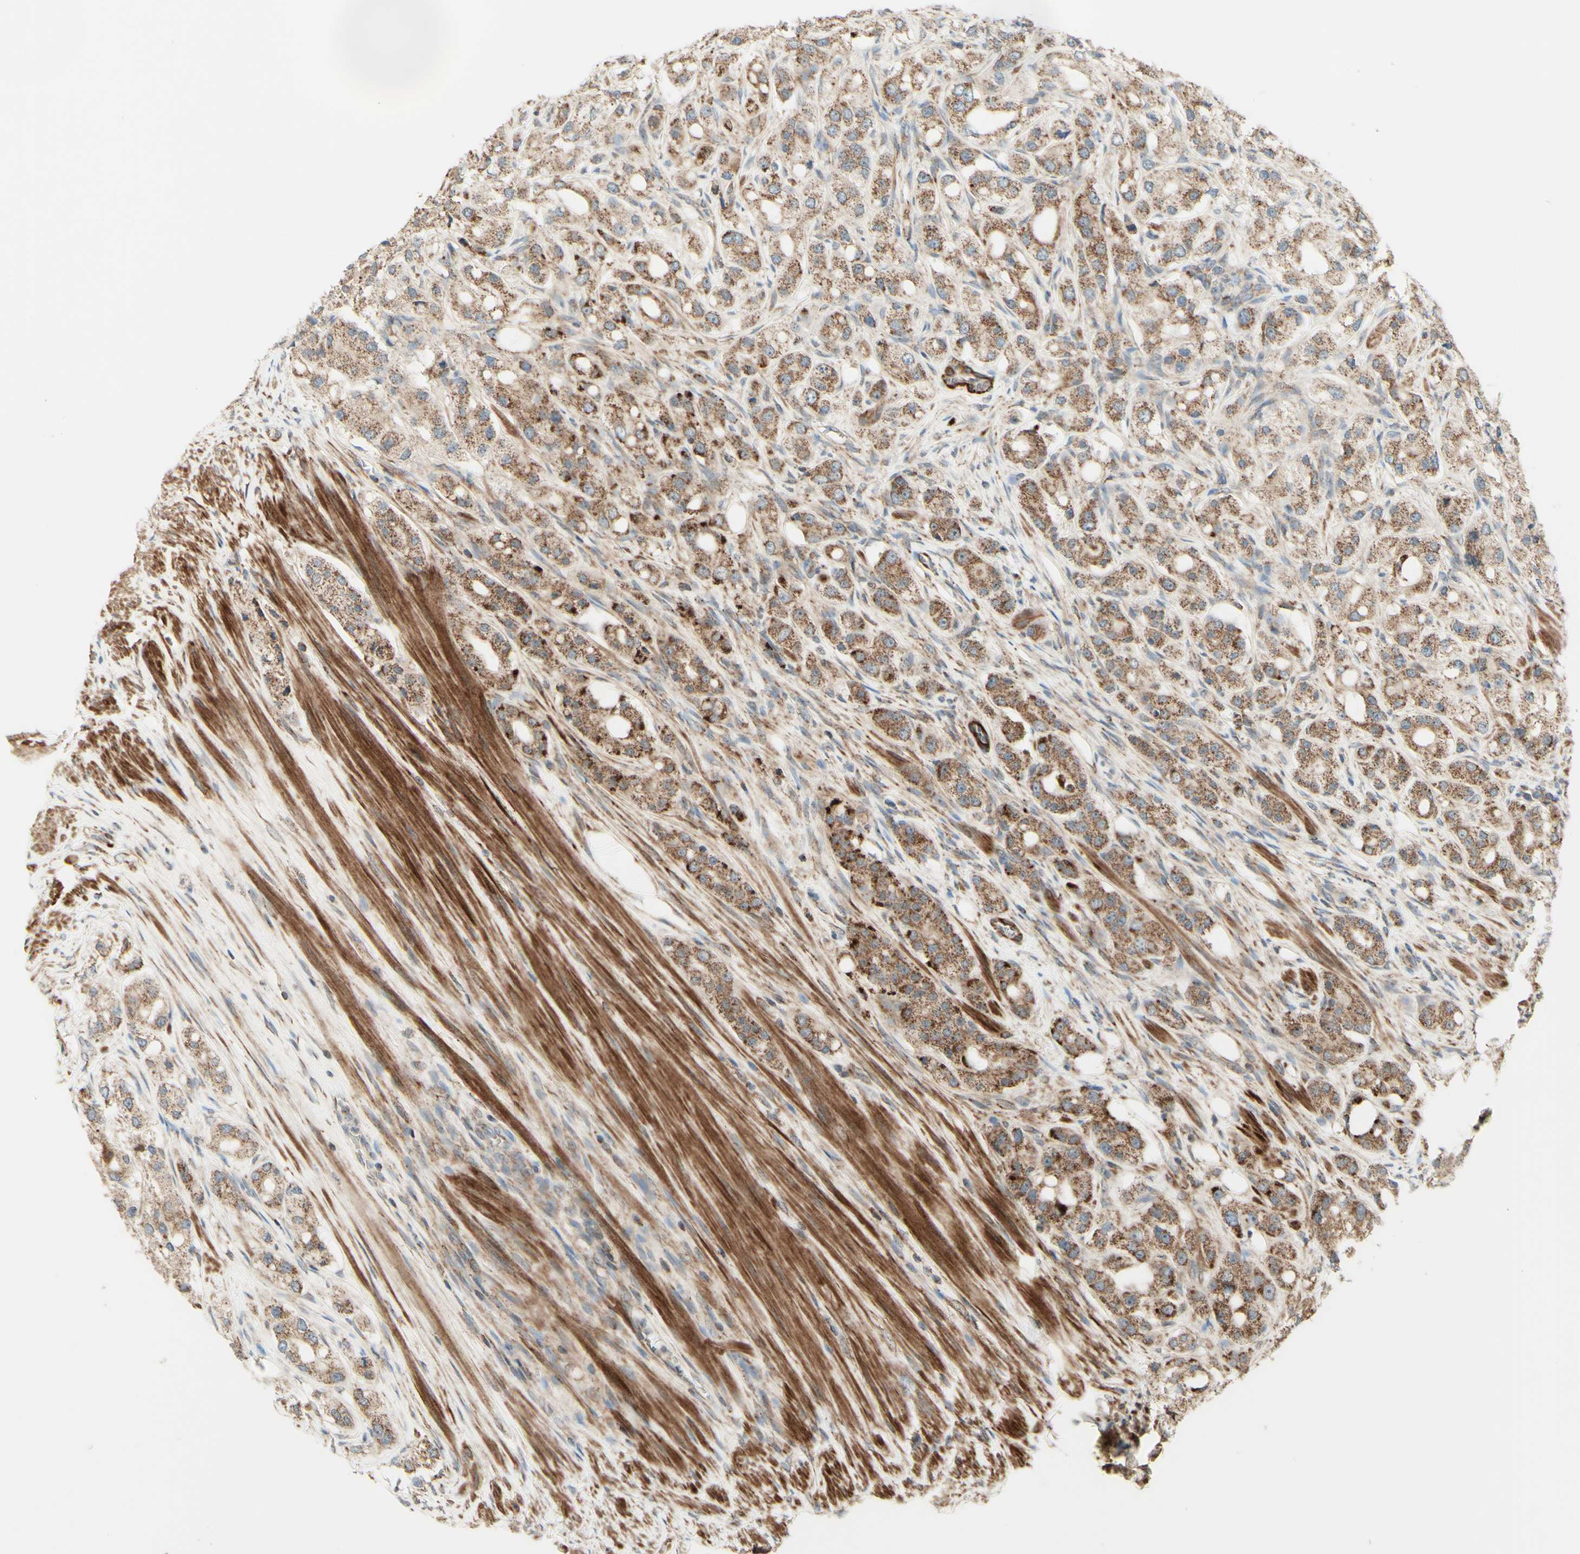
{"staining": {"intensity": "moderate", "quantity": ">75%", "location": "cytoplasmic/membranous"}, "tissue": "prostate cancer", "cell_type": "Tumor cells", "image_type": "cancer", "snomed": [{"axis": "morphology", "description": "Adenocarcinoma, High grade"}, {"axis": "topography", "description": "Prostate"}], "caption": "The photomicrograph demonstrates staining of prostate cancer, revealing moderate cytoplasmic/membranous protein staining (brown color) within tumor cells.", "gene": "DHRS3", "patient": {"sex": "male", "age": 65}}